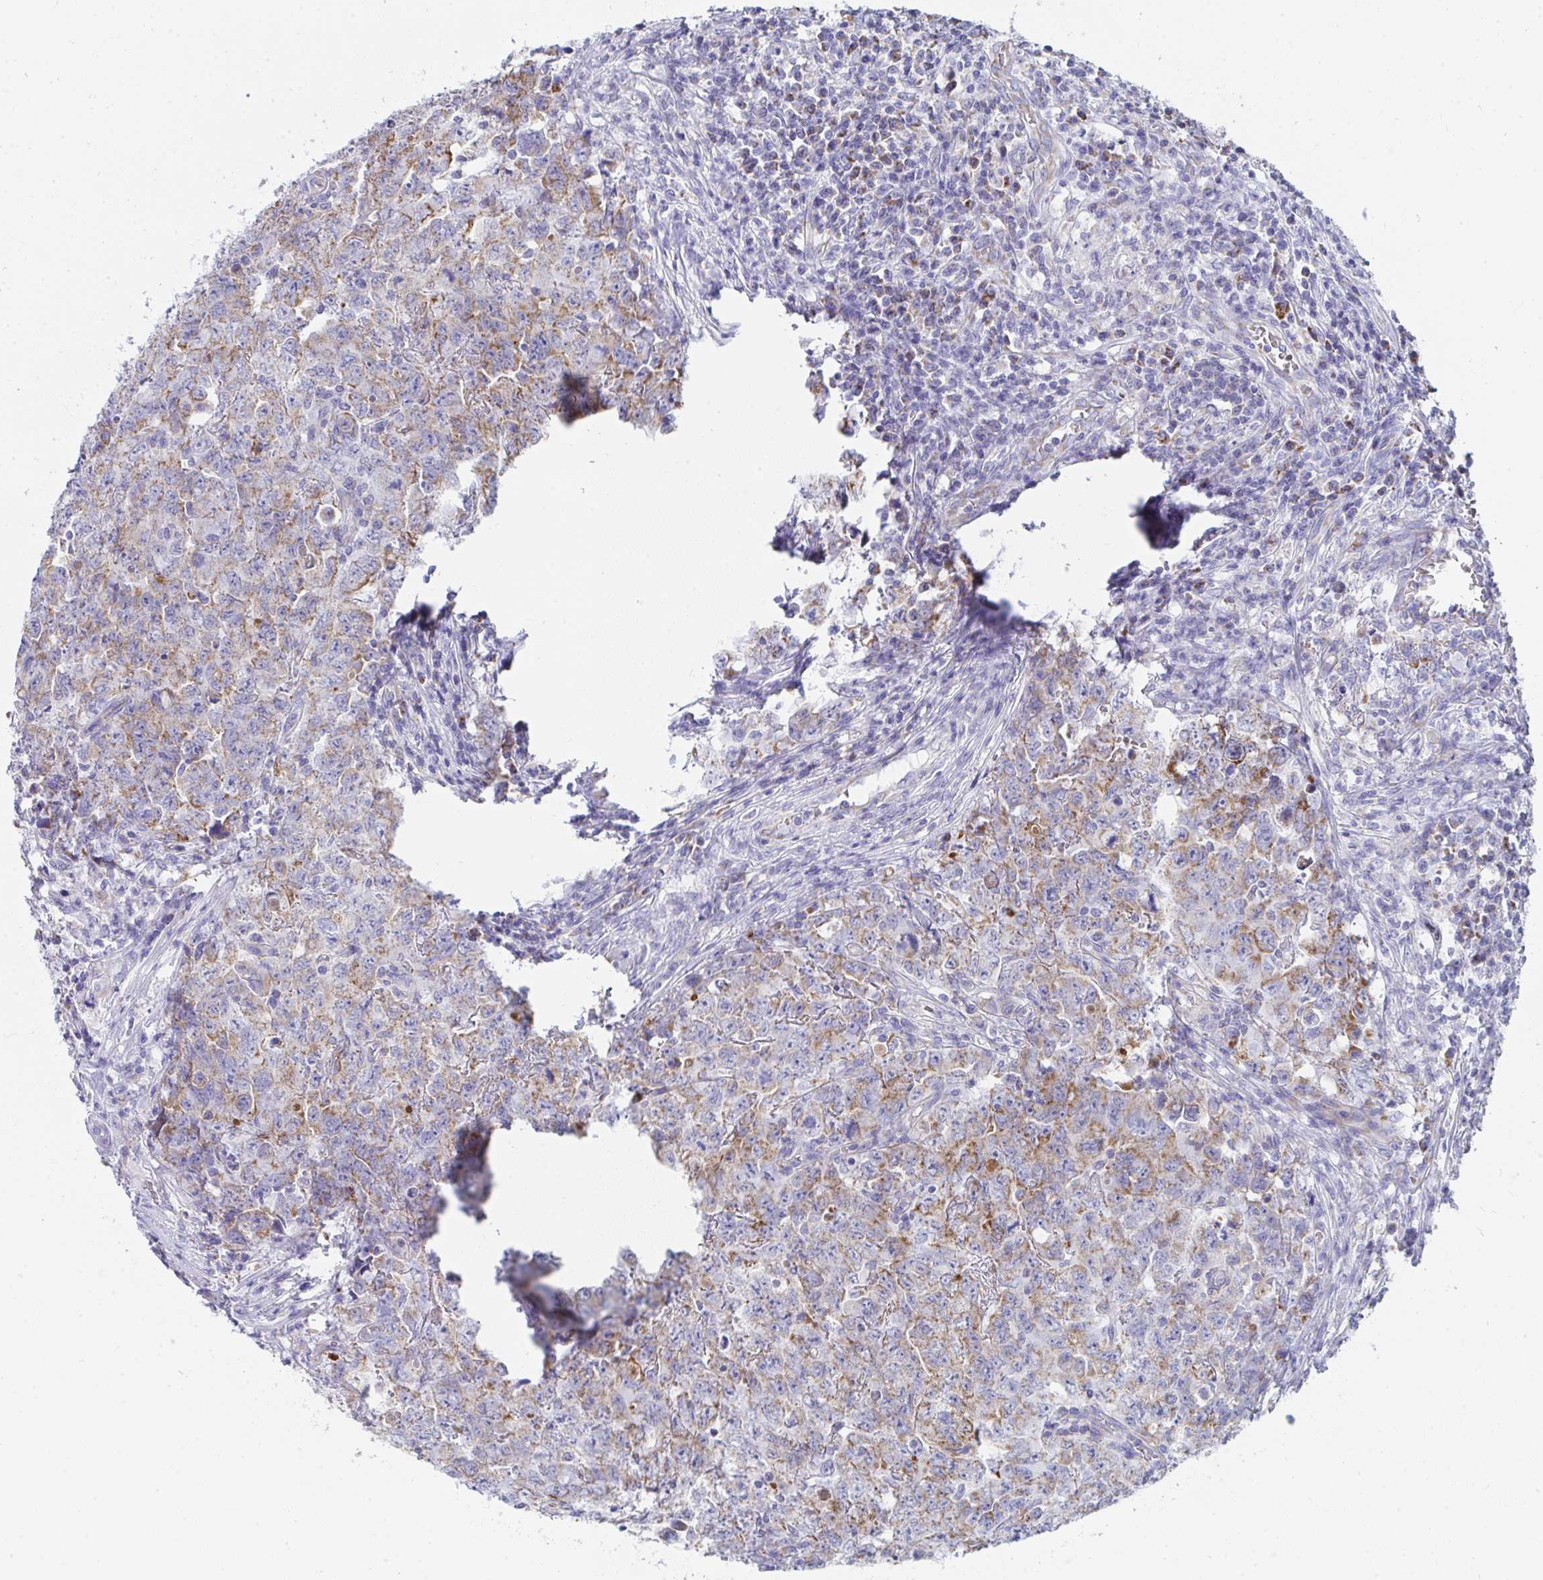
{"staining": {"intensity": "weak", "quantity": "25%-75%", "location": "cytoplasmic/membranous"}, "tissue": "testis cancer", "cell_type": "Tumor cells", "image_type": "cancer", "snomed": [{"axis": "morphology", "description": "Carcinoma, Embryonal, NOS"}, {"axis": "topography", "description": "Testis"}], "caption": "Protein analysis of testis embryonal carcinoma tissue displays weak cytoplasmic/membranous staining in approximately 25%-75% of tumor cells.", "gene": "AIFM1", "patient": {"sex": "male", "age": 24}}